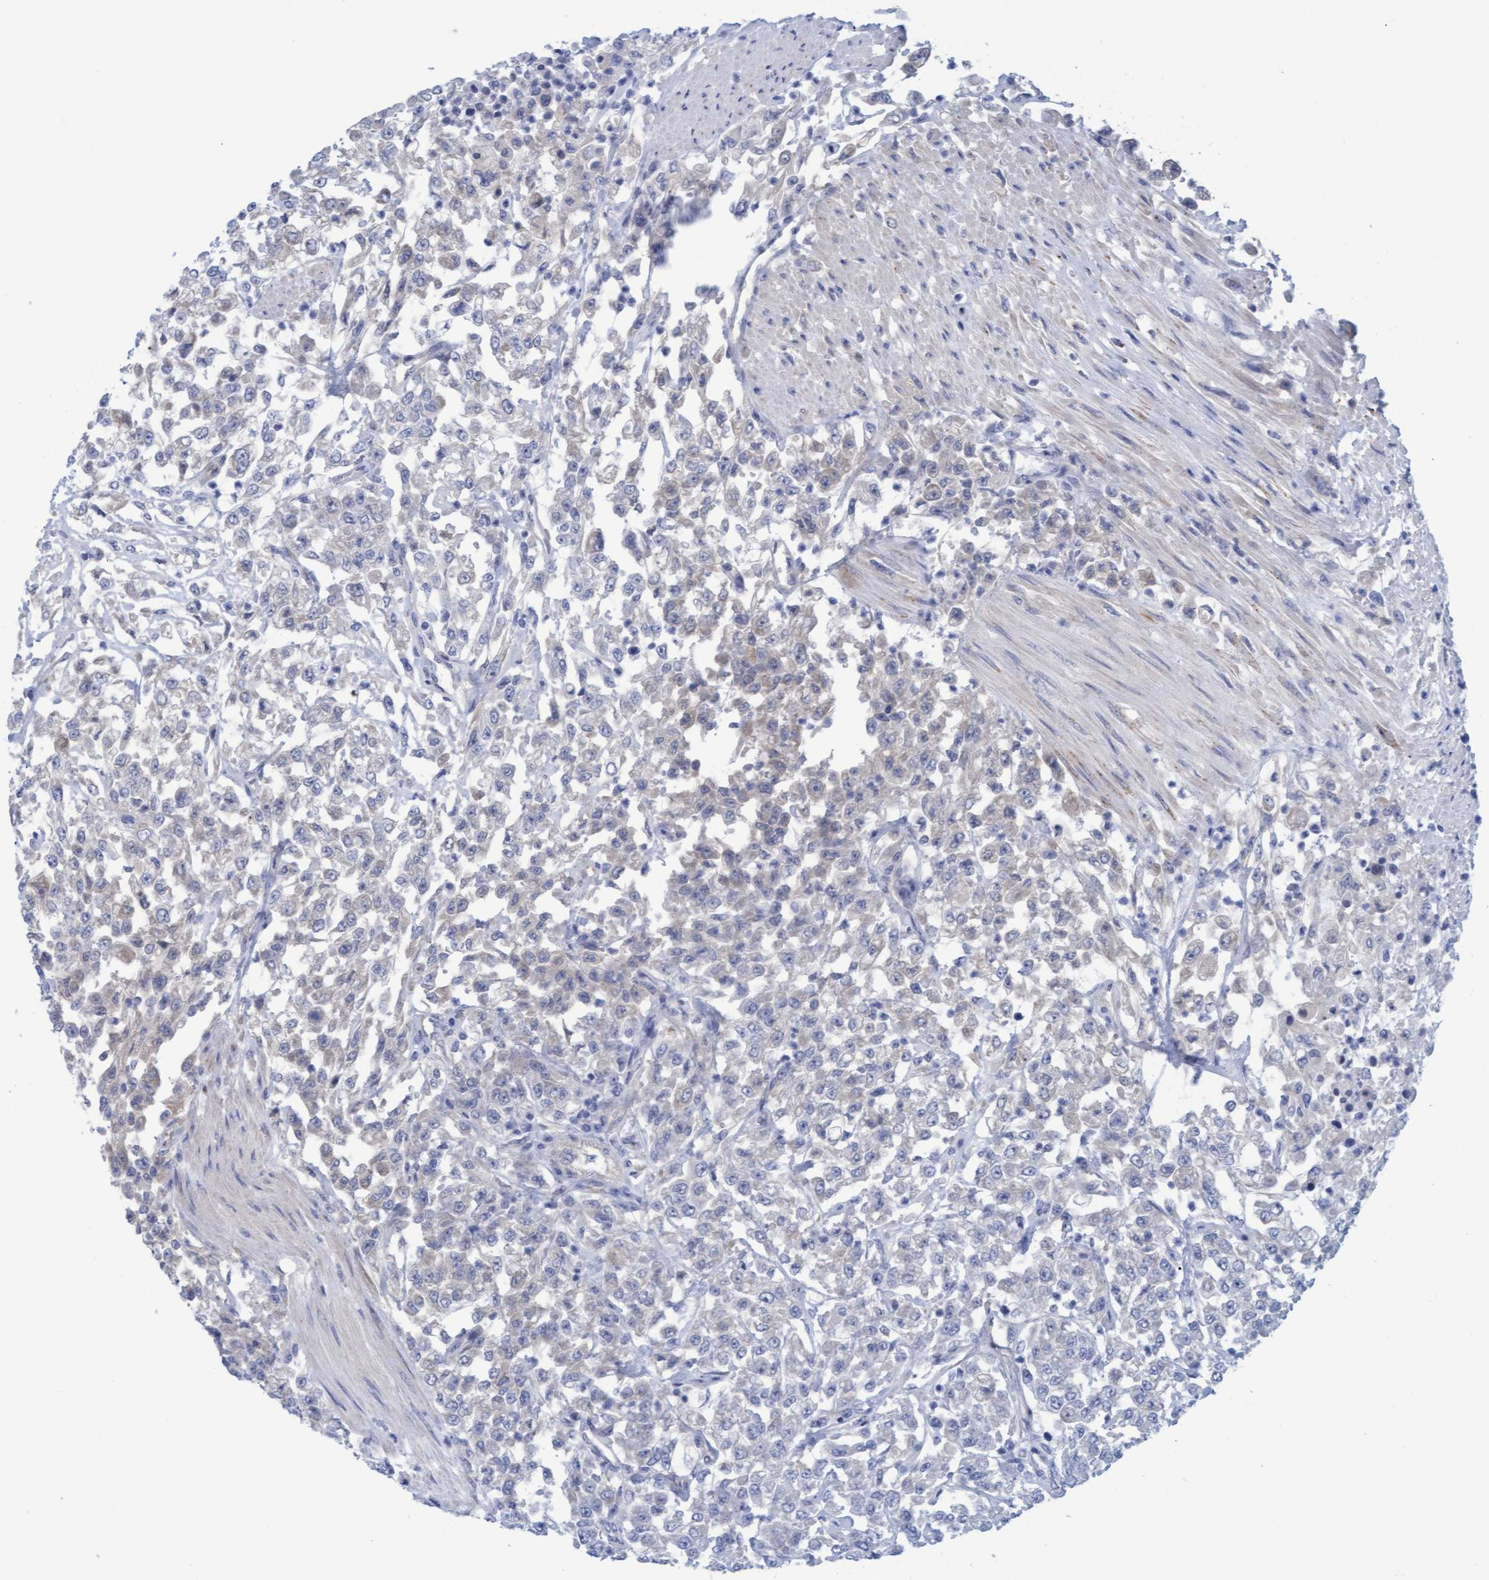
{"staining": {"intensity": "negative", "quantity": "none", "location": "none"}, "tissue": "urothelial cancer", "cell_type": "Tumor cells", "image_type": "cancer", "snomed": [{"axis": "morphology", "description": "Urothelial carcinoma, High grade"}, {"axis": "topography", "description": "Urinary bladder"}], "caption": "A high-resolution photomicrograph shows IHC staining of high-grade urothelial carcinoma, which demonstrates no significant staining in tumor cells. (IHC, brightfield microscopy, high magnification).", "gene": "STXBP1", "patient": {"sex": "male", "age": 46}}